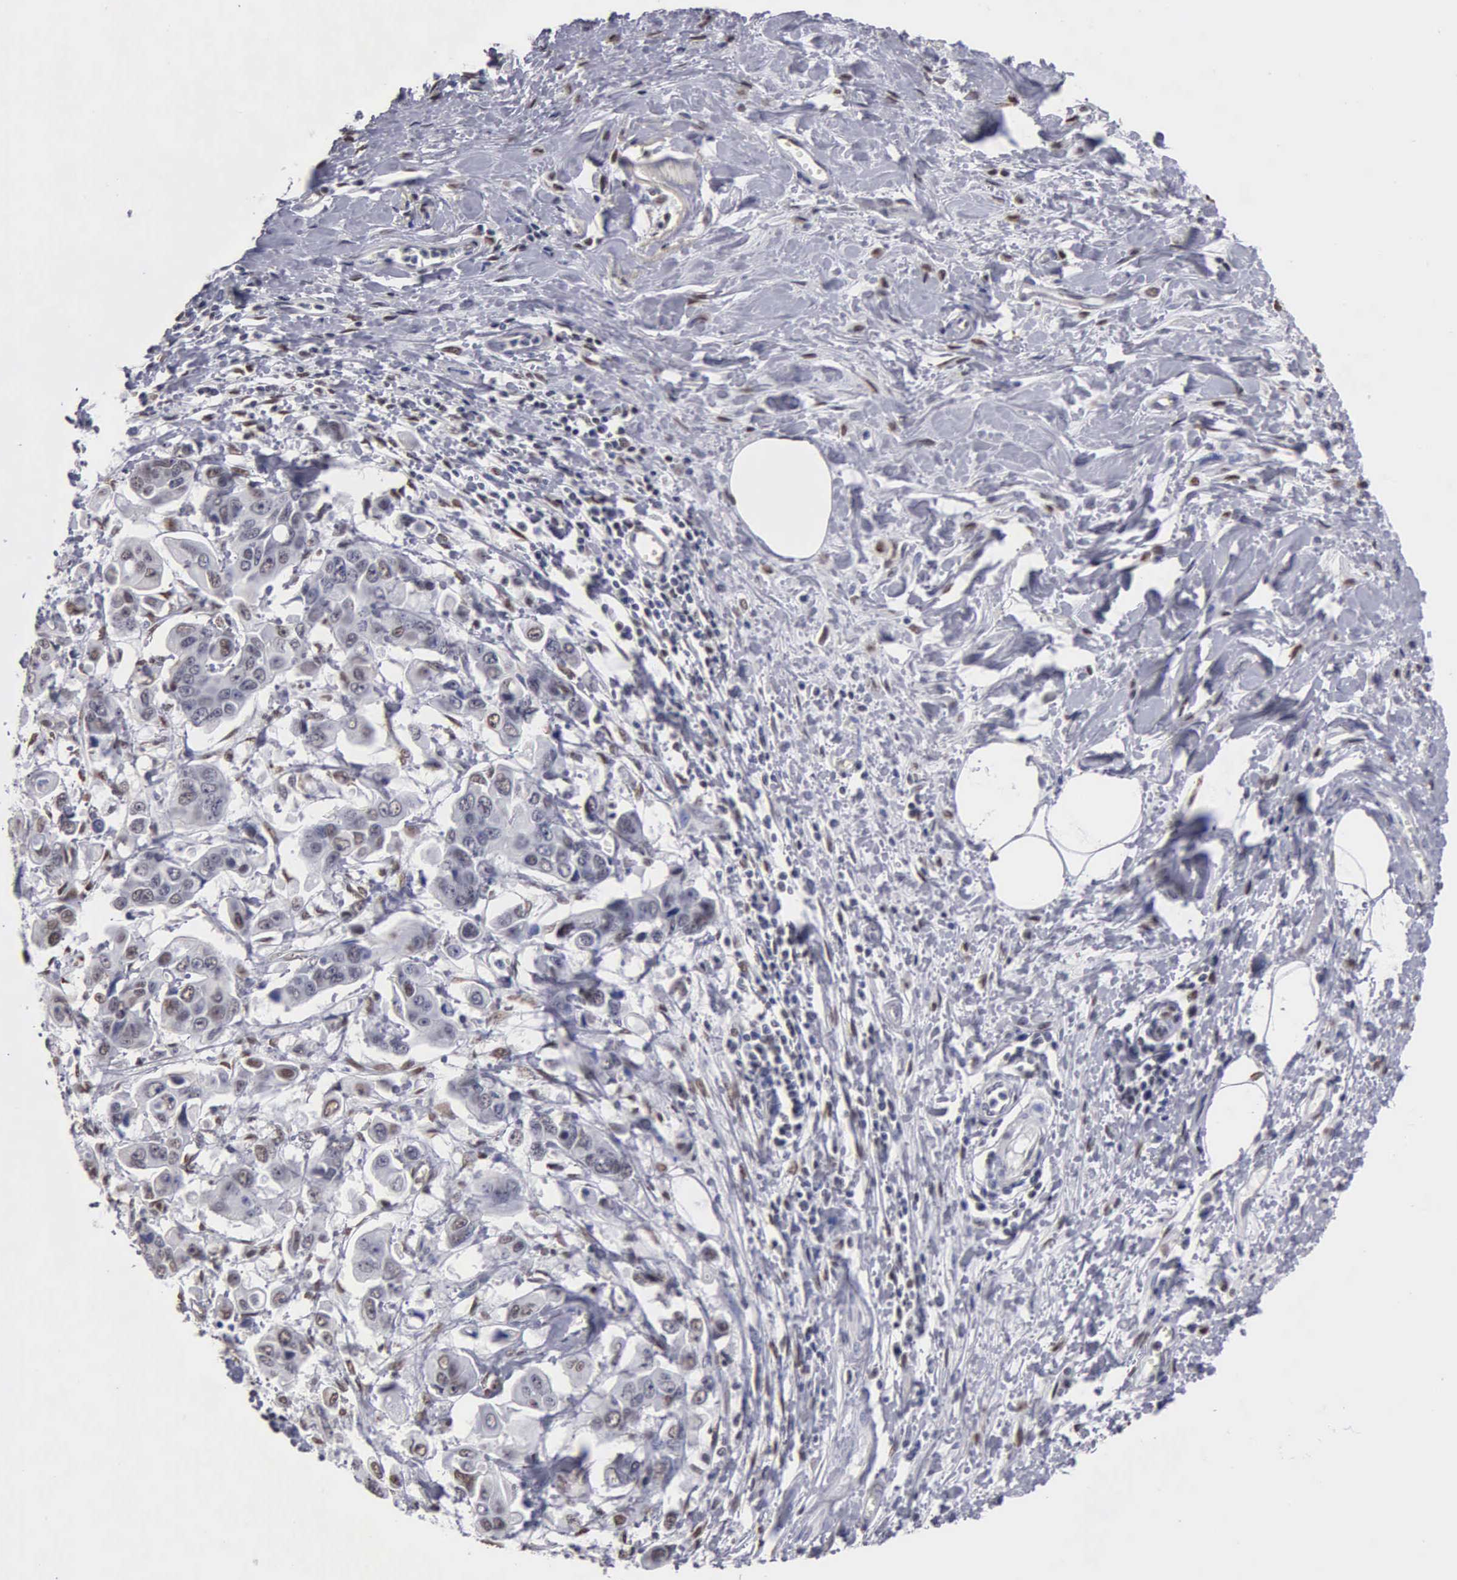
{"staining": {"intensity": "weak", "quantity": "<25%", "location": "nuclear"}, "tissue": "stomach cancer", "cell_type": "Tumor cells", "image_type": "cancer", "snomed": [{"axis": "morphology", "description": "Adenocarcinoma, NOS"}, {"axis": "topography", "description": "Stomach, upper"}], "caption": "Tumor cells are negative for protein expression in human adenocarcinoma (stomach).", "gene": "CCNG1", "patient": {"sex": "male", "age": 80}}